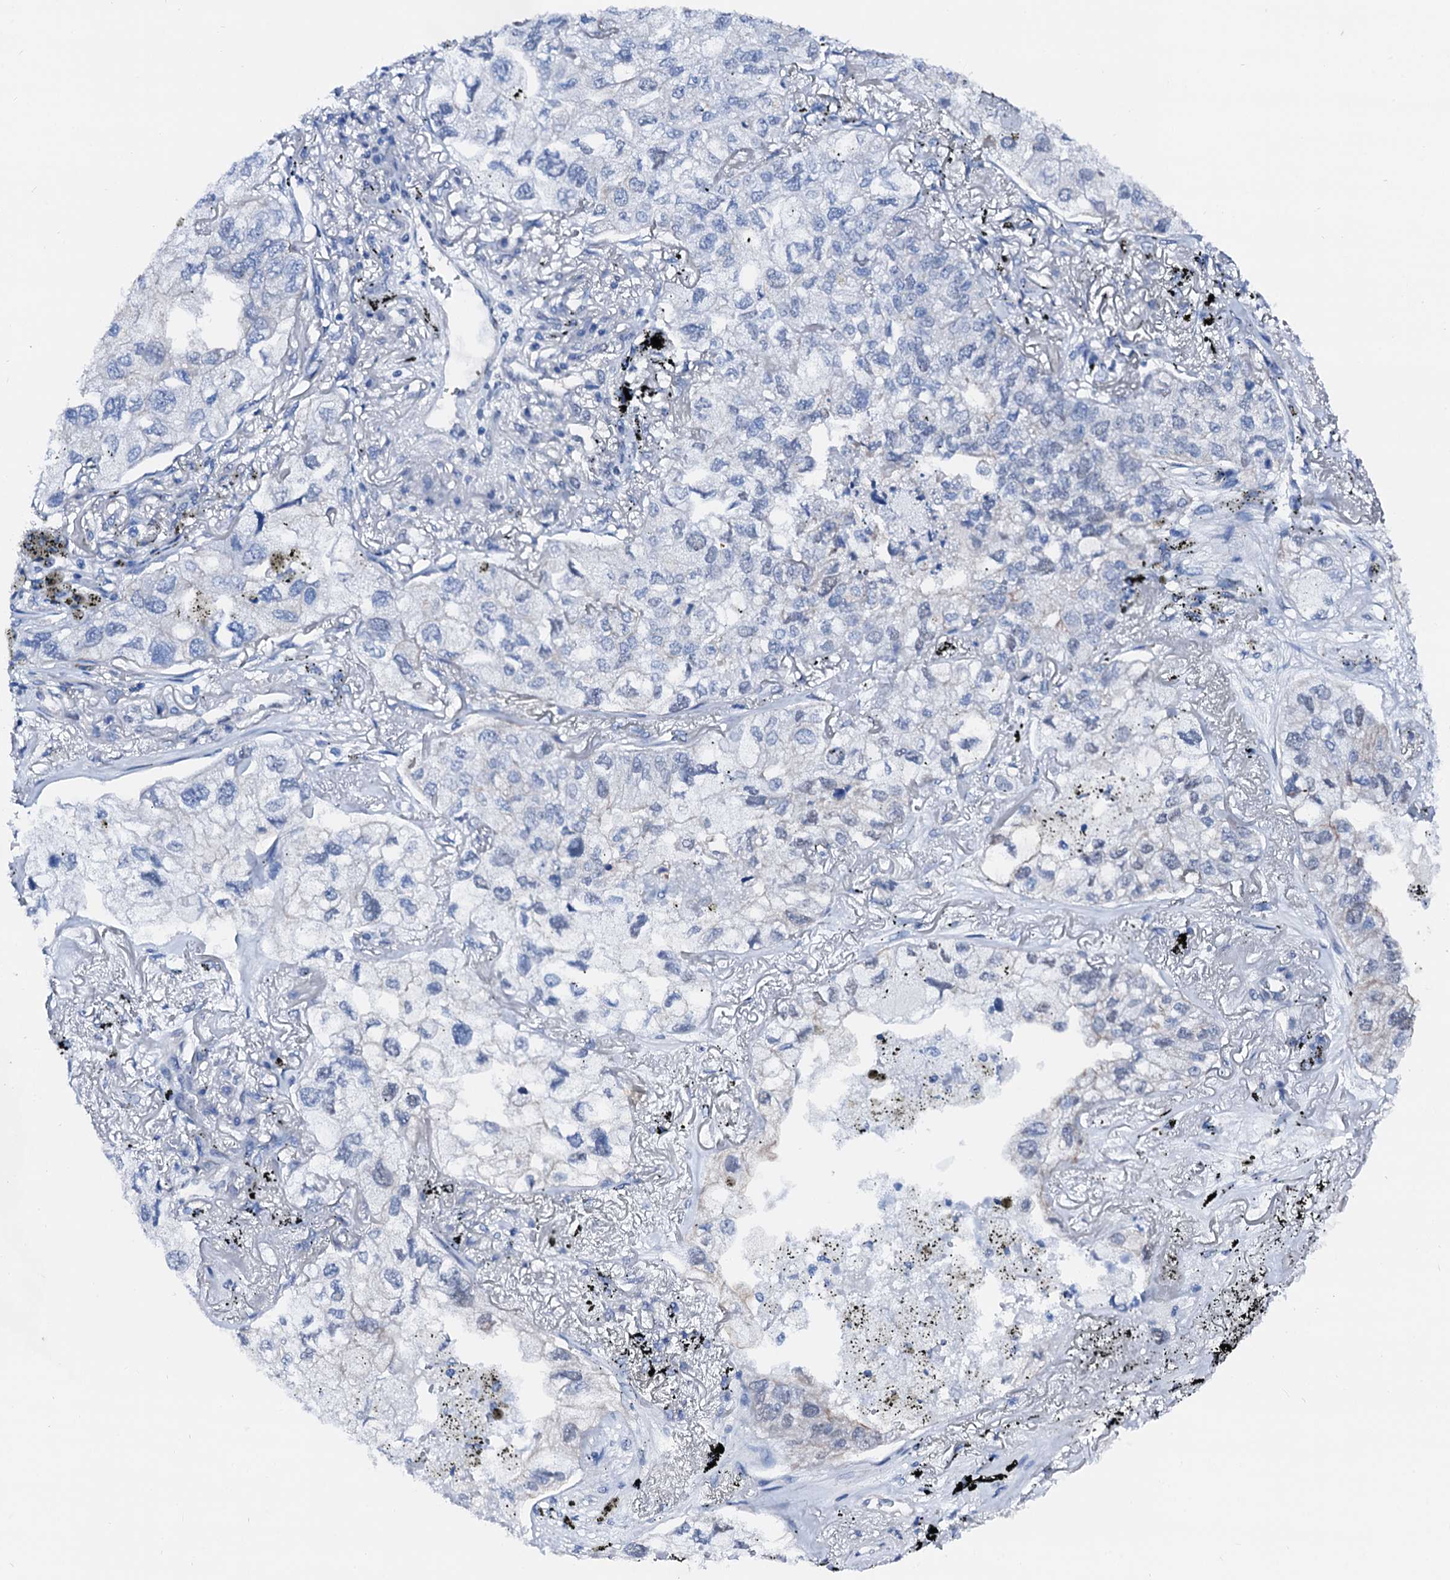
{"staining": {"intensity": "negative", "quantity": "none", "location": "none"}, "tissue": "lung cancer", "cell_type": "Tumor cells", "image_type": "cancer", "snomed": [{"axis": "morphology", "description": "Adenocarcinoma, NOS"}, {"axis": "topography", "description": "Lung"}], "caption": "Micrograph shows no significant protein staining in tumor cells of lung cancer.", "gene": "CSN2", "patient": {"sex": "male", "age": 65}}